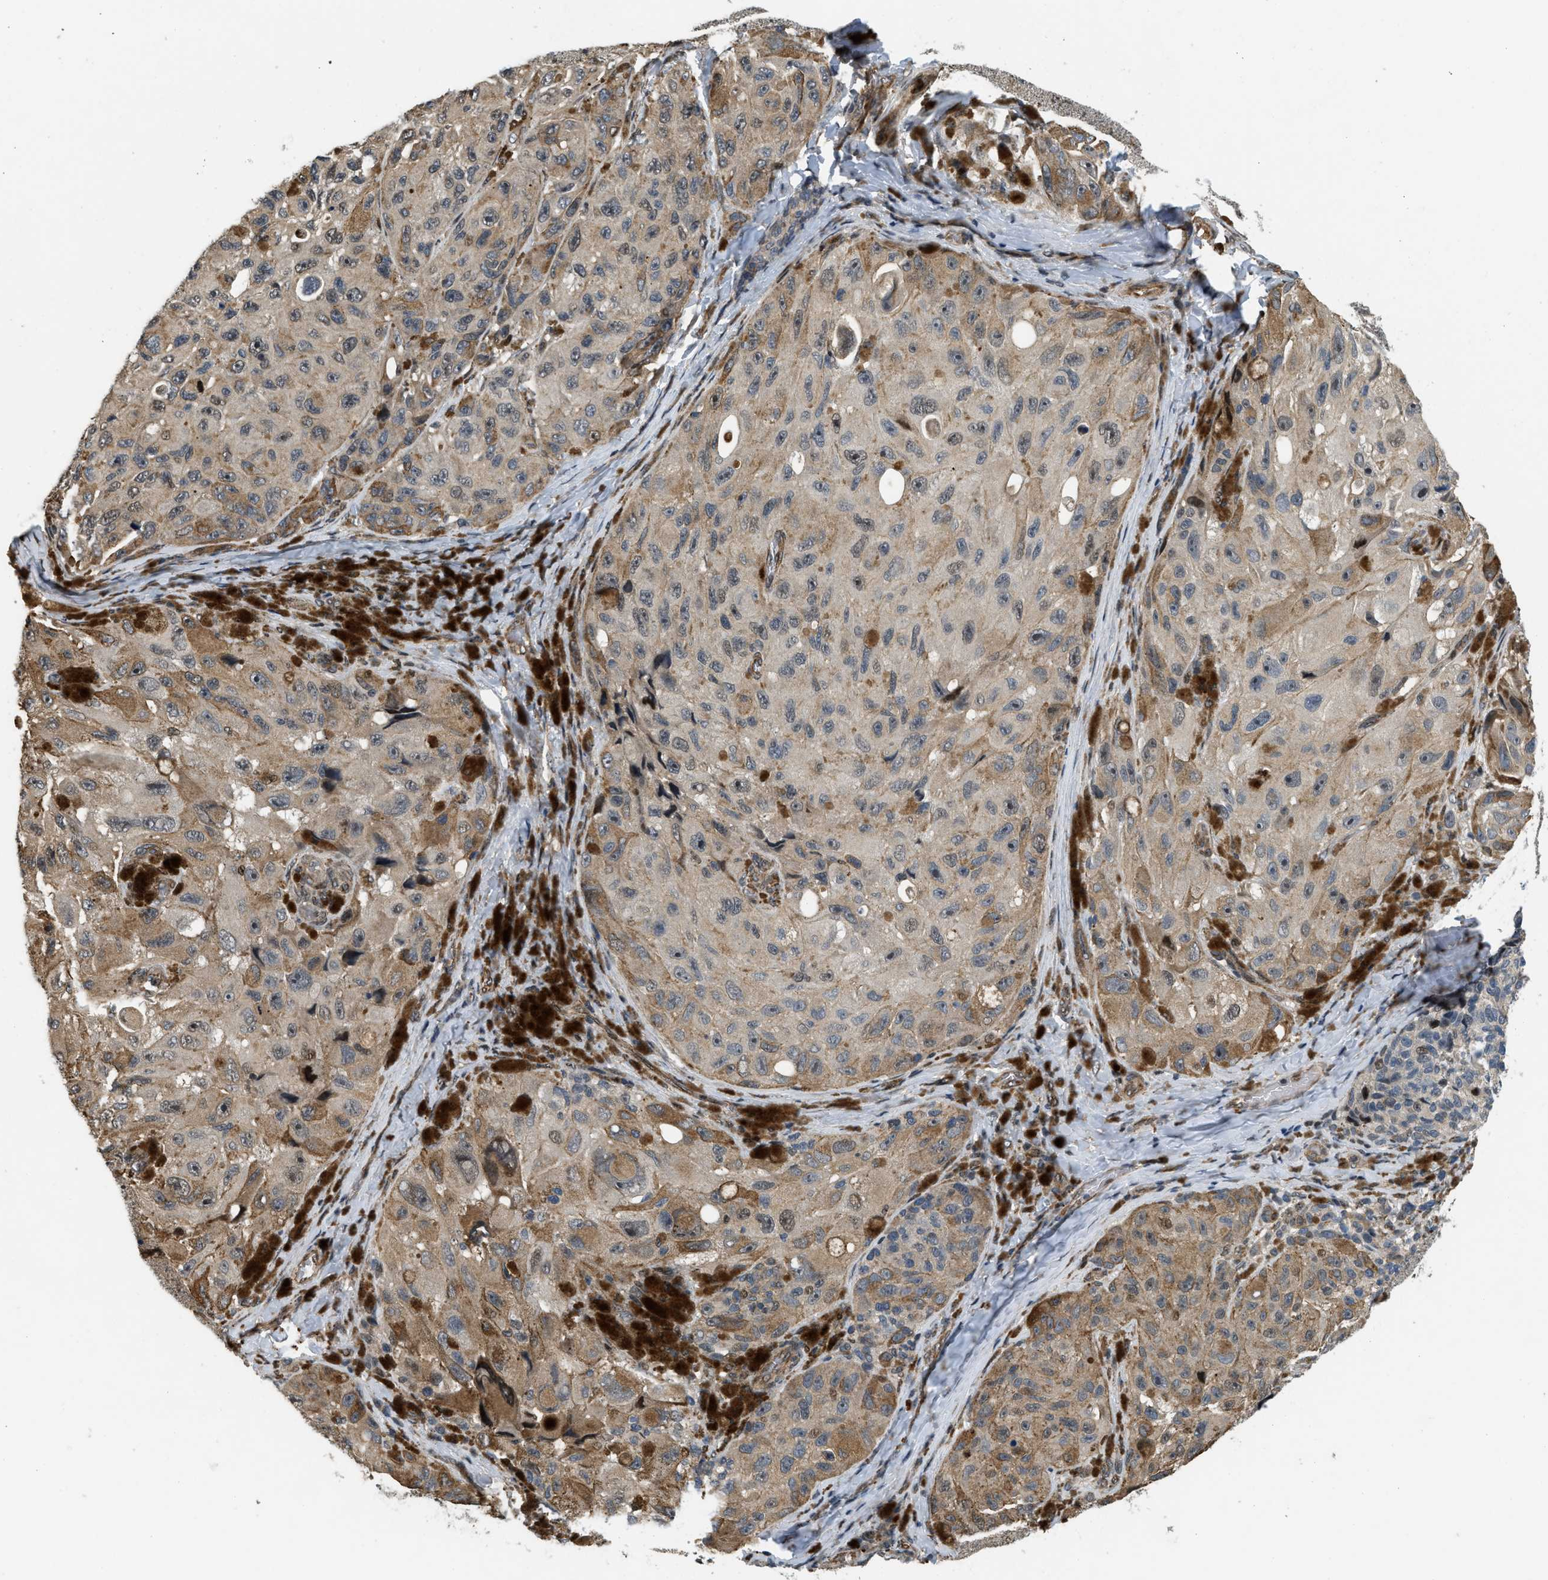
{"staining": {"intensity": "weak", "quantity": ">75%", "location": "cytoplasmic/membranous"}, "tissue": "melanoma", "cell_type": "Tumor cells", "image_type": "cancer", "snomed": [{"axis": "morphology", "description": "Malignant melanoma, NOS"}, {"axis": "topography", "description": "Skin"}], "caption": "The photomicrograph shows a brown stain indicating the presence of a protein in the cytoplasmic/membranous of tumor cells in melanoma.", "gene": "LTA4H", "patient": {"sex": "female", "age": 73}}